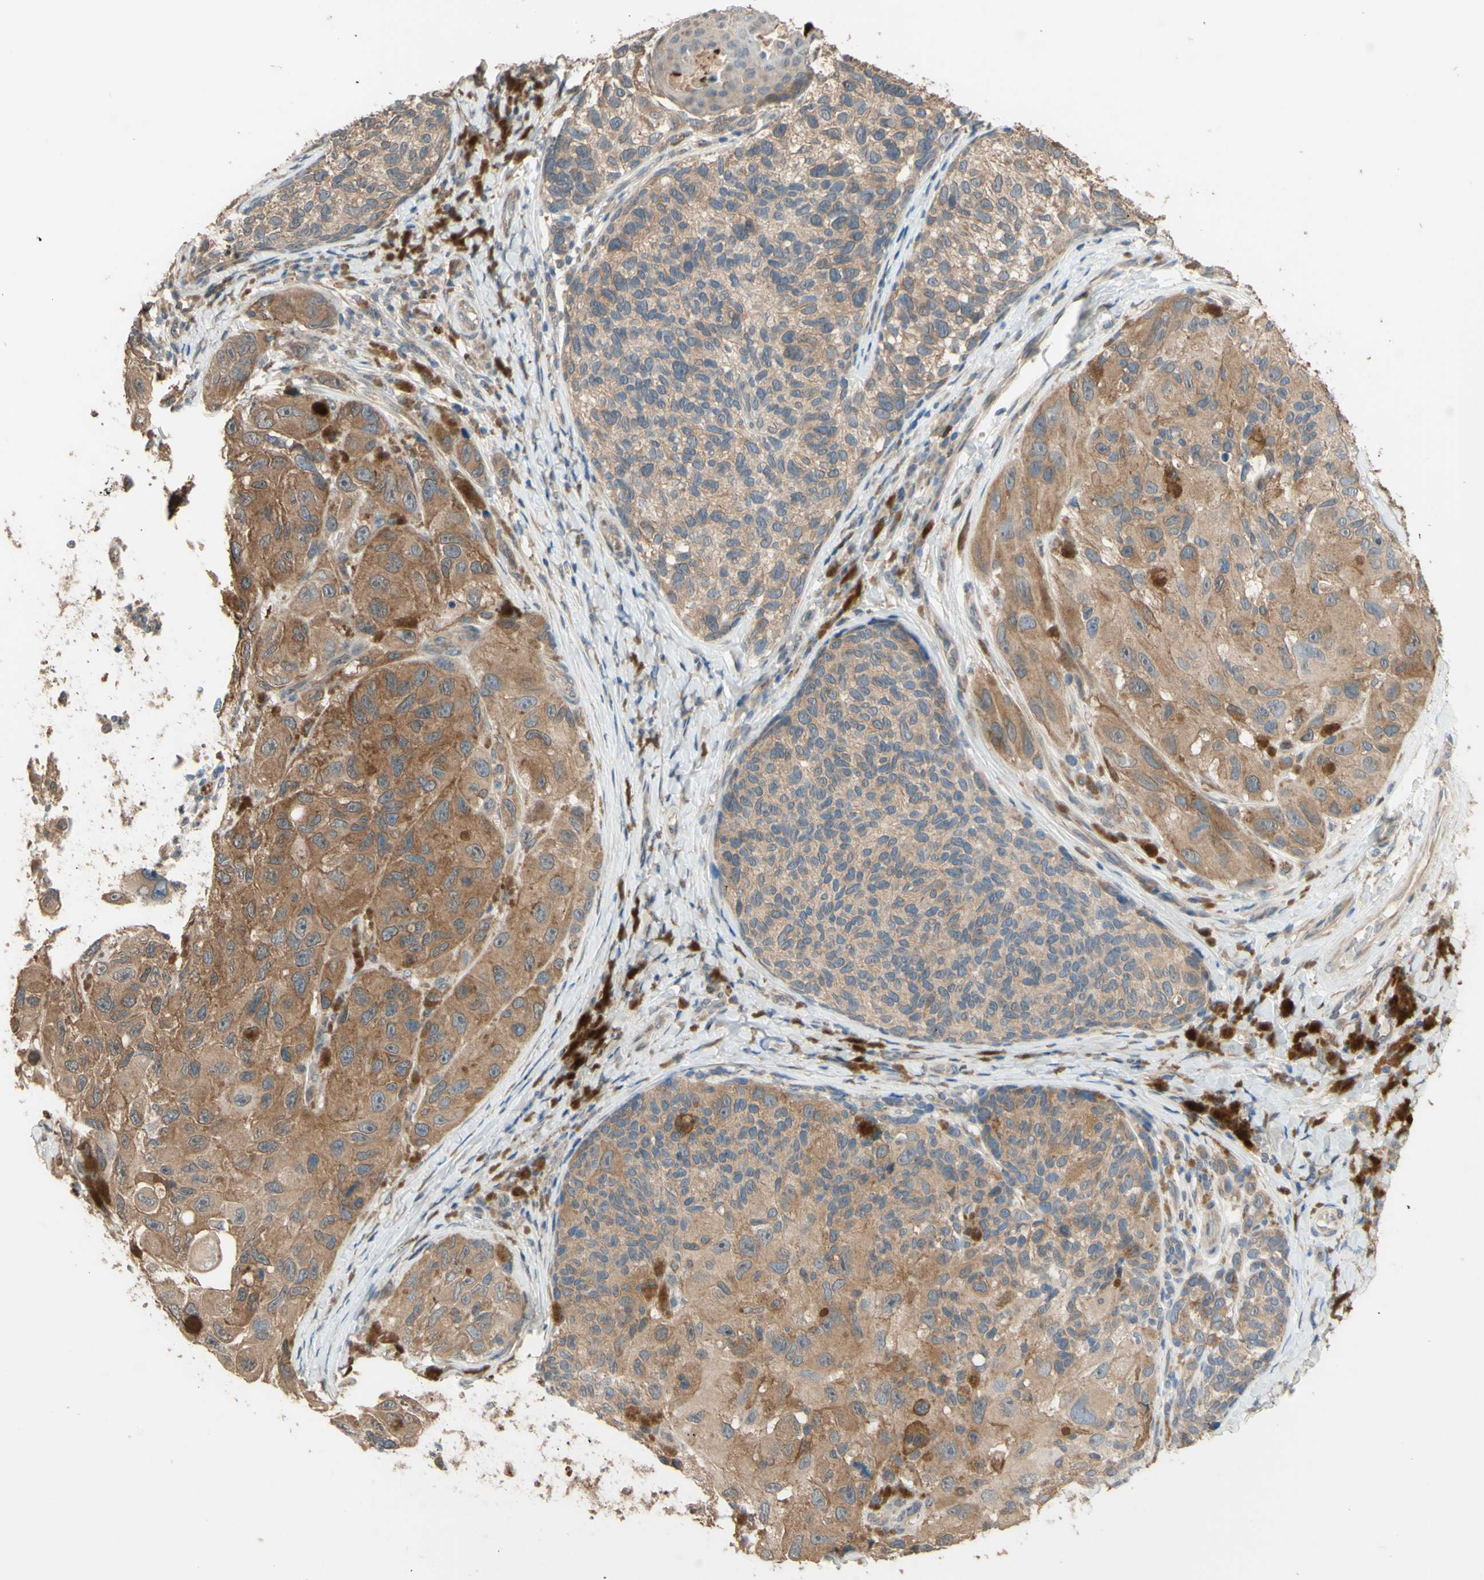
{"staining": {"intensity": "moderate", "quantity": ">75%", "location": "cytoplasmic/membranous"}, "tissue": "melanoma", "cell_type": "Tumor cells", "image_type": "cancer", "snomed": [{"axis": "morphology", "description": "Malignant melanoma, NOS"}, {"axis": "topography", "description": "Skin"}], "caption": "The histopathology image demonstrates staining of melanoma, revealing moderate cytoplasmic/membranous protein positivity (brown color) within tumor cells.", "gene": "SMIM19", "patient": {"sex": "female", "age": 73}}